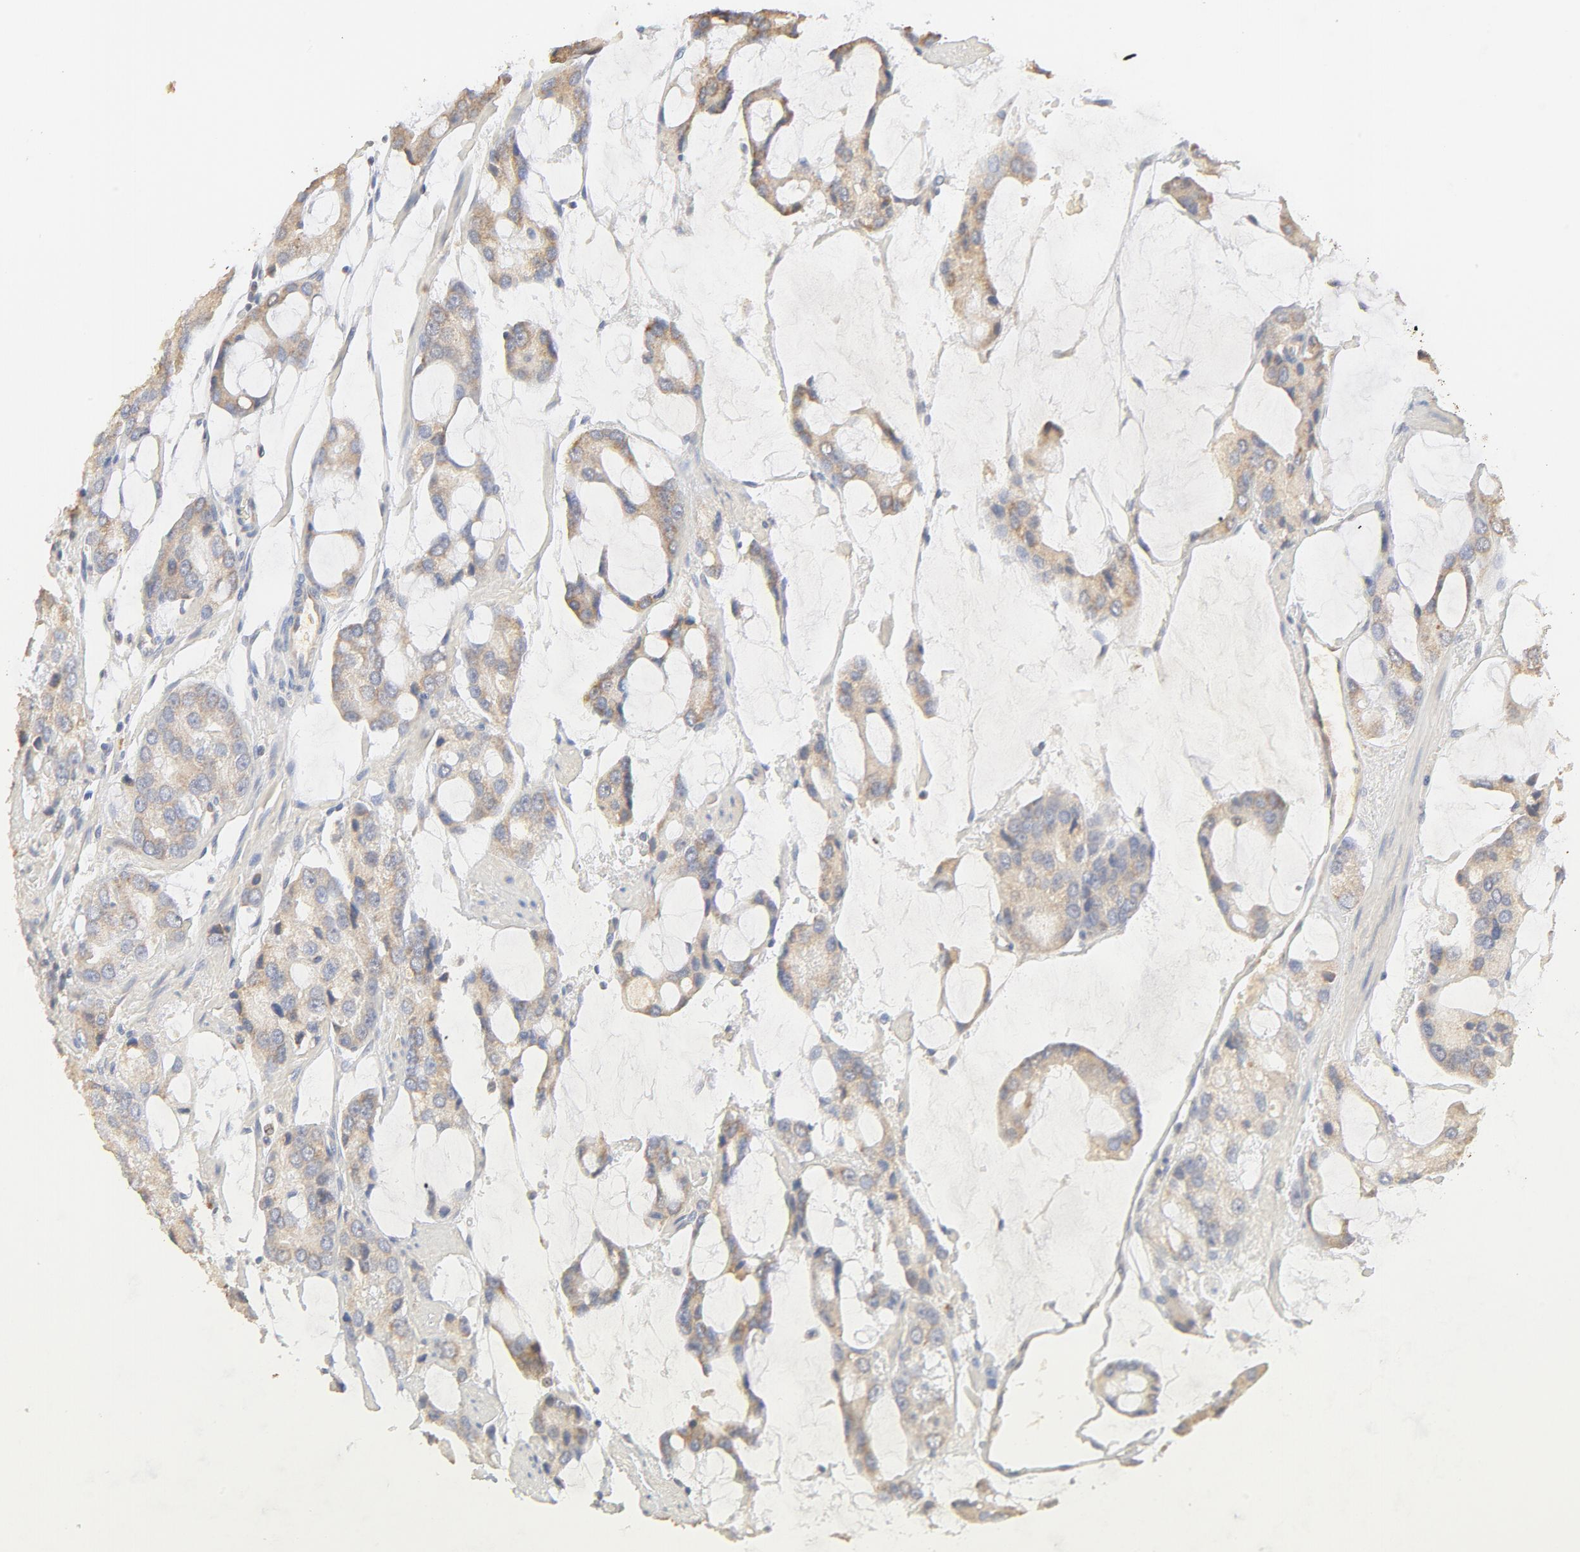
{"staining": {"intensity": "weak", "quantity": "<25%", "location": "cytoplasmic/membranous"}, "tissue": "prostate cancer", "cell_type": "Tumor cells", "image_type": "cancer", "snomed": [{"axis": "morphology", "description": "Adenocarcinoma, High grade"}, {"axis": "topography", "description": "Prostate"}], "caption": "The micrograph shows no significant expression in tumor cells of prostate cancer (high-grade adenocarcinoma).", "gene": "FCGBP", "patient": {"sex": "male", "age": 67}}